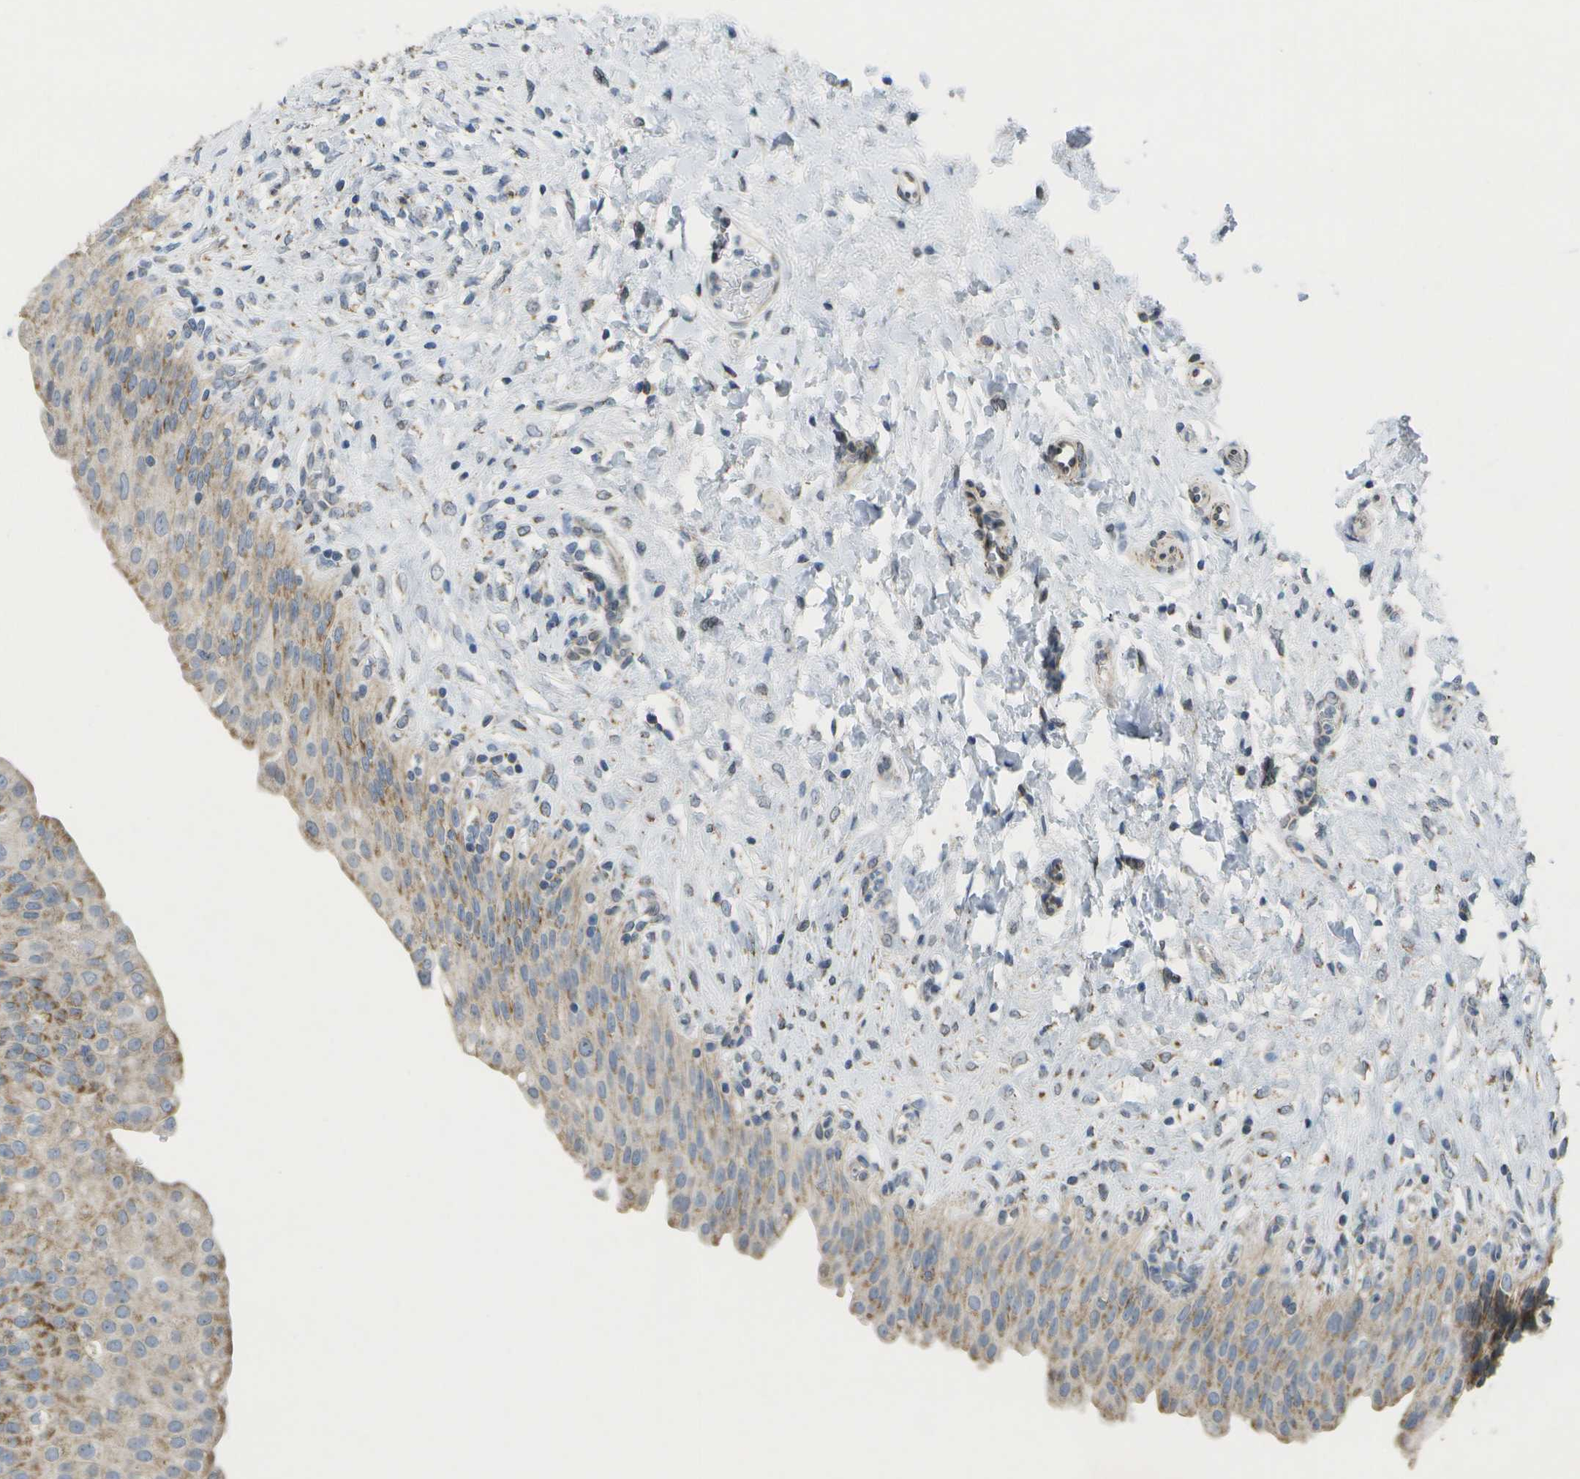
{"staining": {"intensity": "moderate", "quantity": "25%-75%", "location": "cytoplasmic/membranous"}, "tissue": "urinary bladder", "cell_type": "Urothelial cells", "image_type": "normal", "snomed": [{"axis": "morphology", "description": "Urothelial carcinoma, High grade"}, {"axis": "topography", "description": "Urinary bladder"}], "caption": "Urothelial cells demonstrate medium levels of moderate cytoplasmic/membranous expression in approximately 25%-75% of cells in benign urinary bladder.", "gene": "TMEM223", "patient": {"sex": "male", "age": 46}}